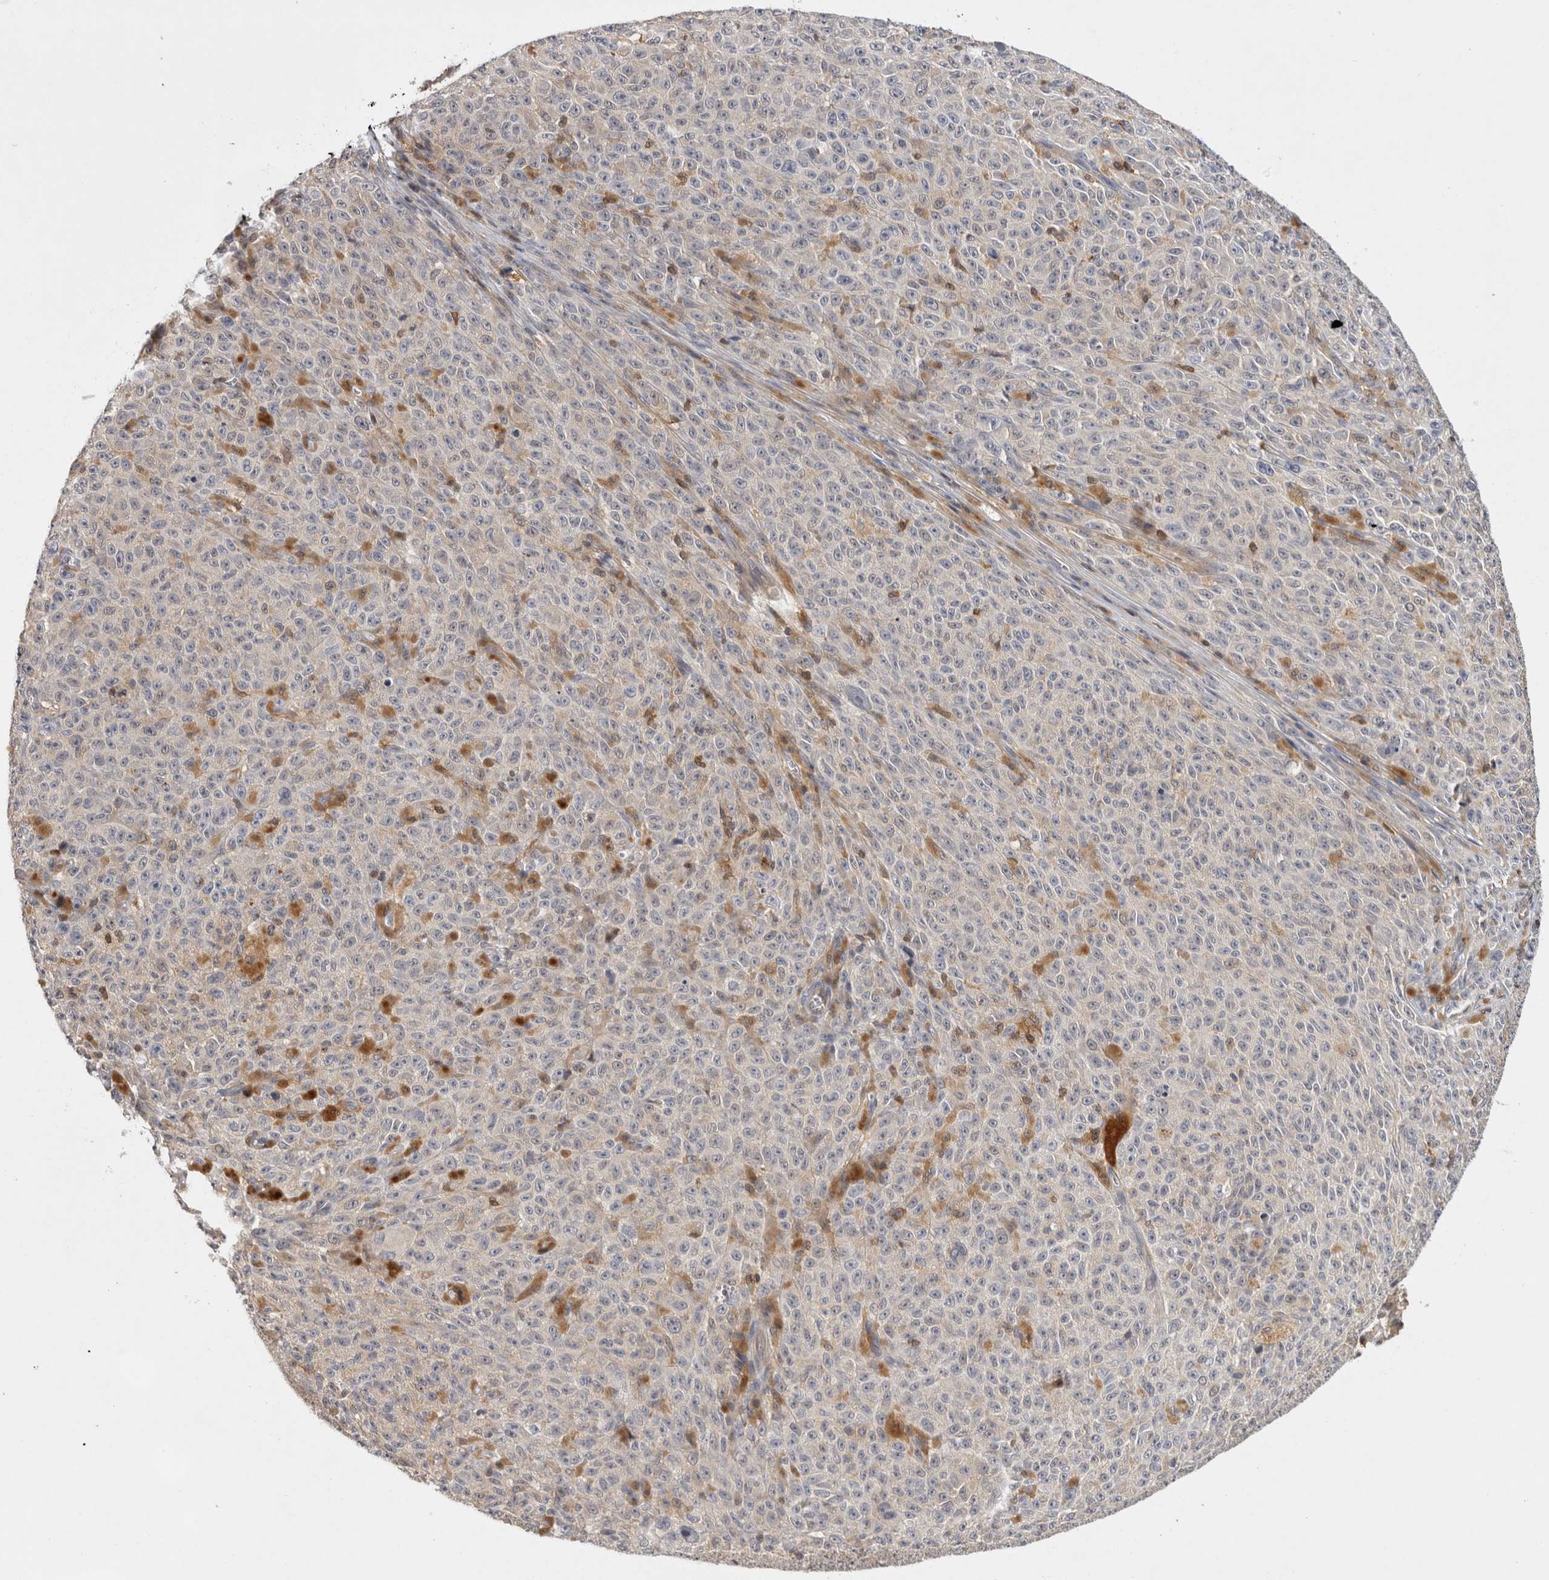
{"staining": {"intensity": "negative", "quantity": "none", "location": "none"}, "tissue": "melanoma", "cell_type": "Tumor cells", "image_type": "cancer", "snomed": [{"axis": "morphology", "description": "Malignant melanoma, NOS"}, {"axis": "topography", "description": "Skin"}], "caption": "Melanoma stained for a protein using IHC shows no staining tumor cells.", "gene": "ACAT2", "patient": {"sex": "female", "age": 82}}